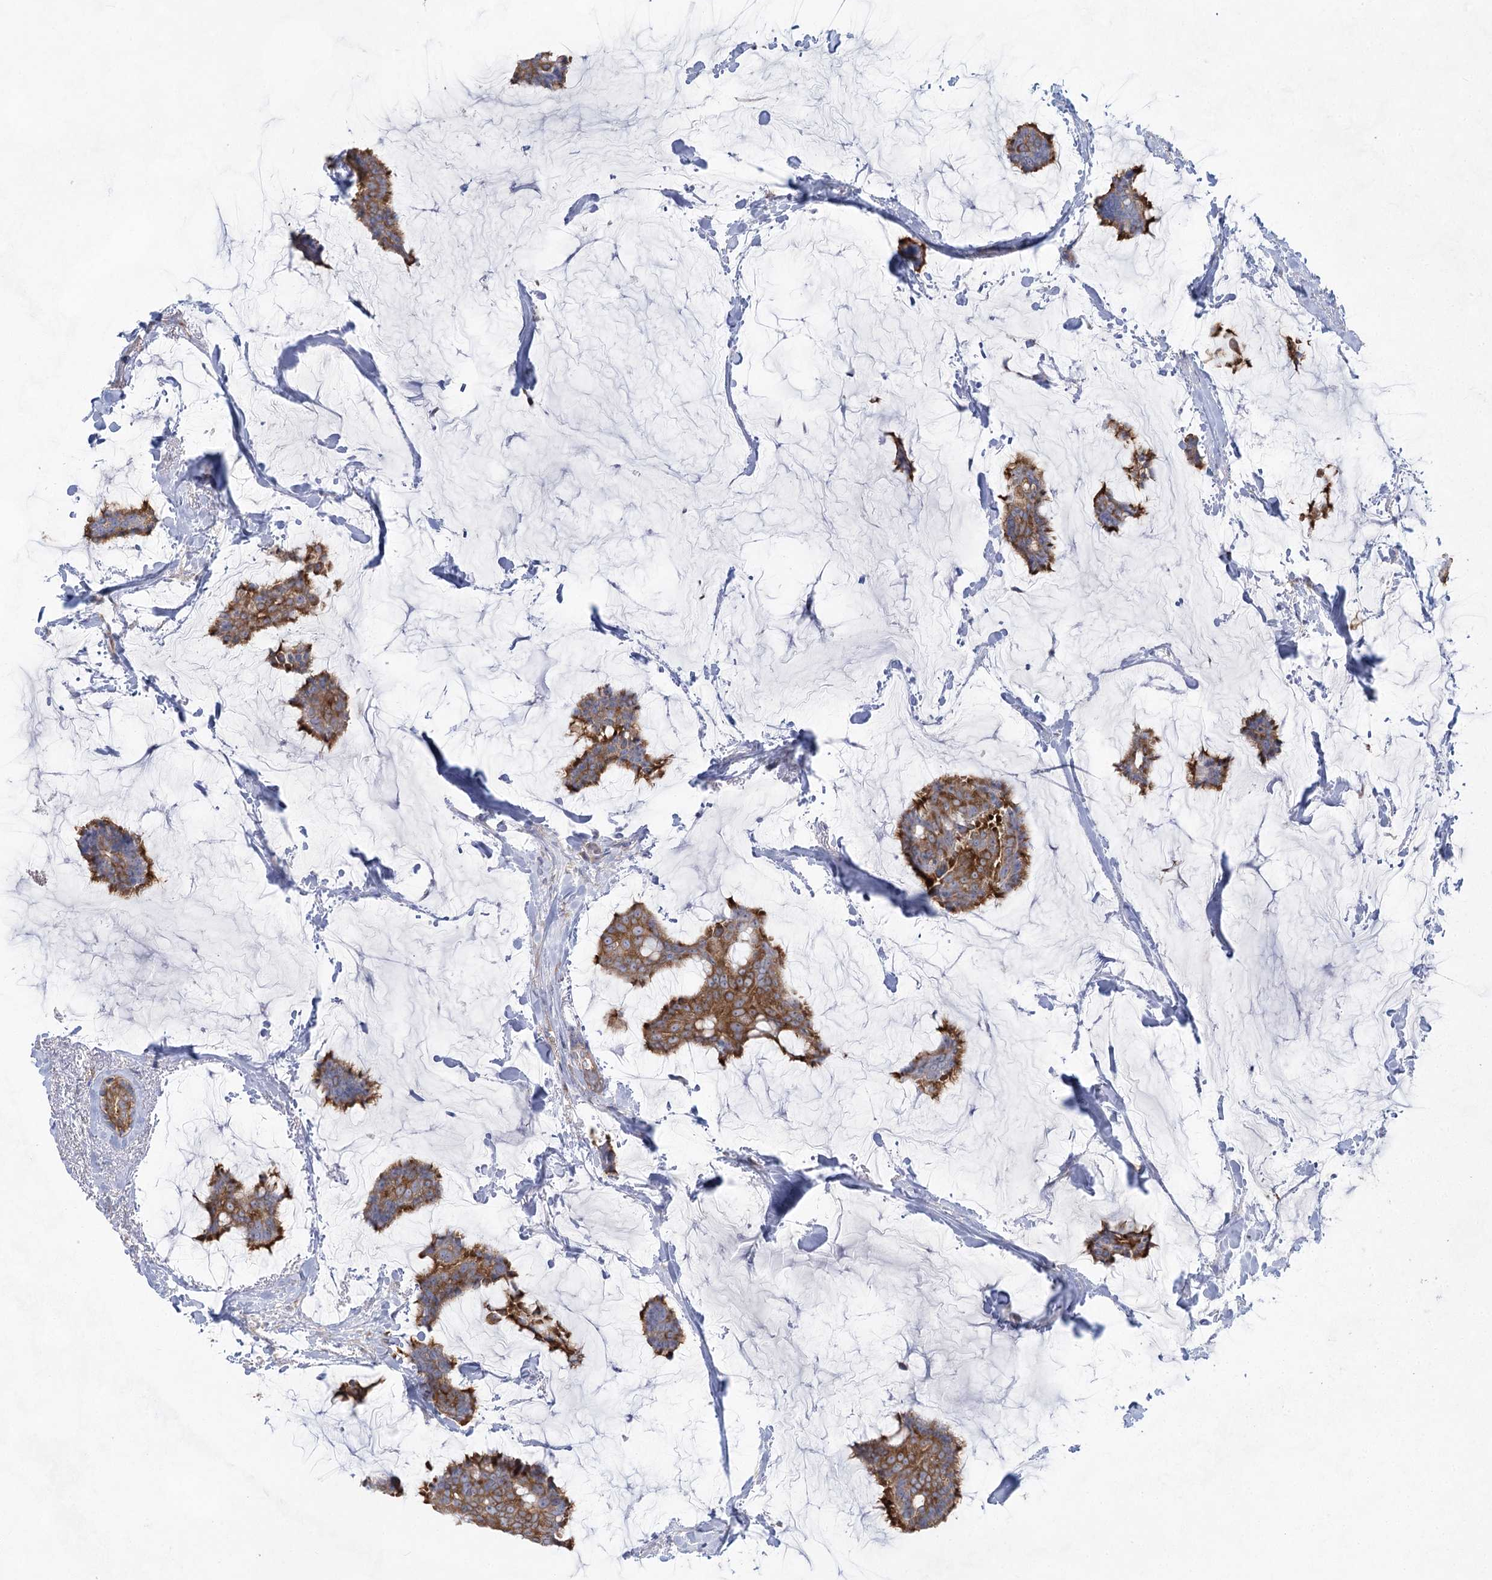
{"staining": {"intensity": "moderate", "quantity": ">75%", "location": "cytoplasmic/membranous"}, "tissue": "breast cancer", "cell_type": "Tumor cells", "image_type": "cancer", "snomed": [{"axis": "morphology", "description": "Duct carcinoma"}, {"axis": "topography", "description": "Breast"}], "caption": "Infiltrating ductal carcinoma (breast) stained with a protein marker reveals moderate staining in tumor cells.", "gene": "EIF3A", "patient": {"sex": "female", "age": 93}}